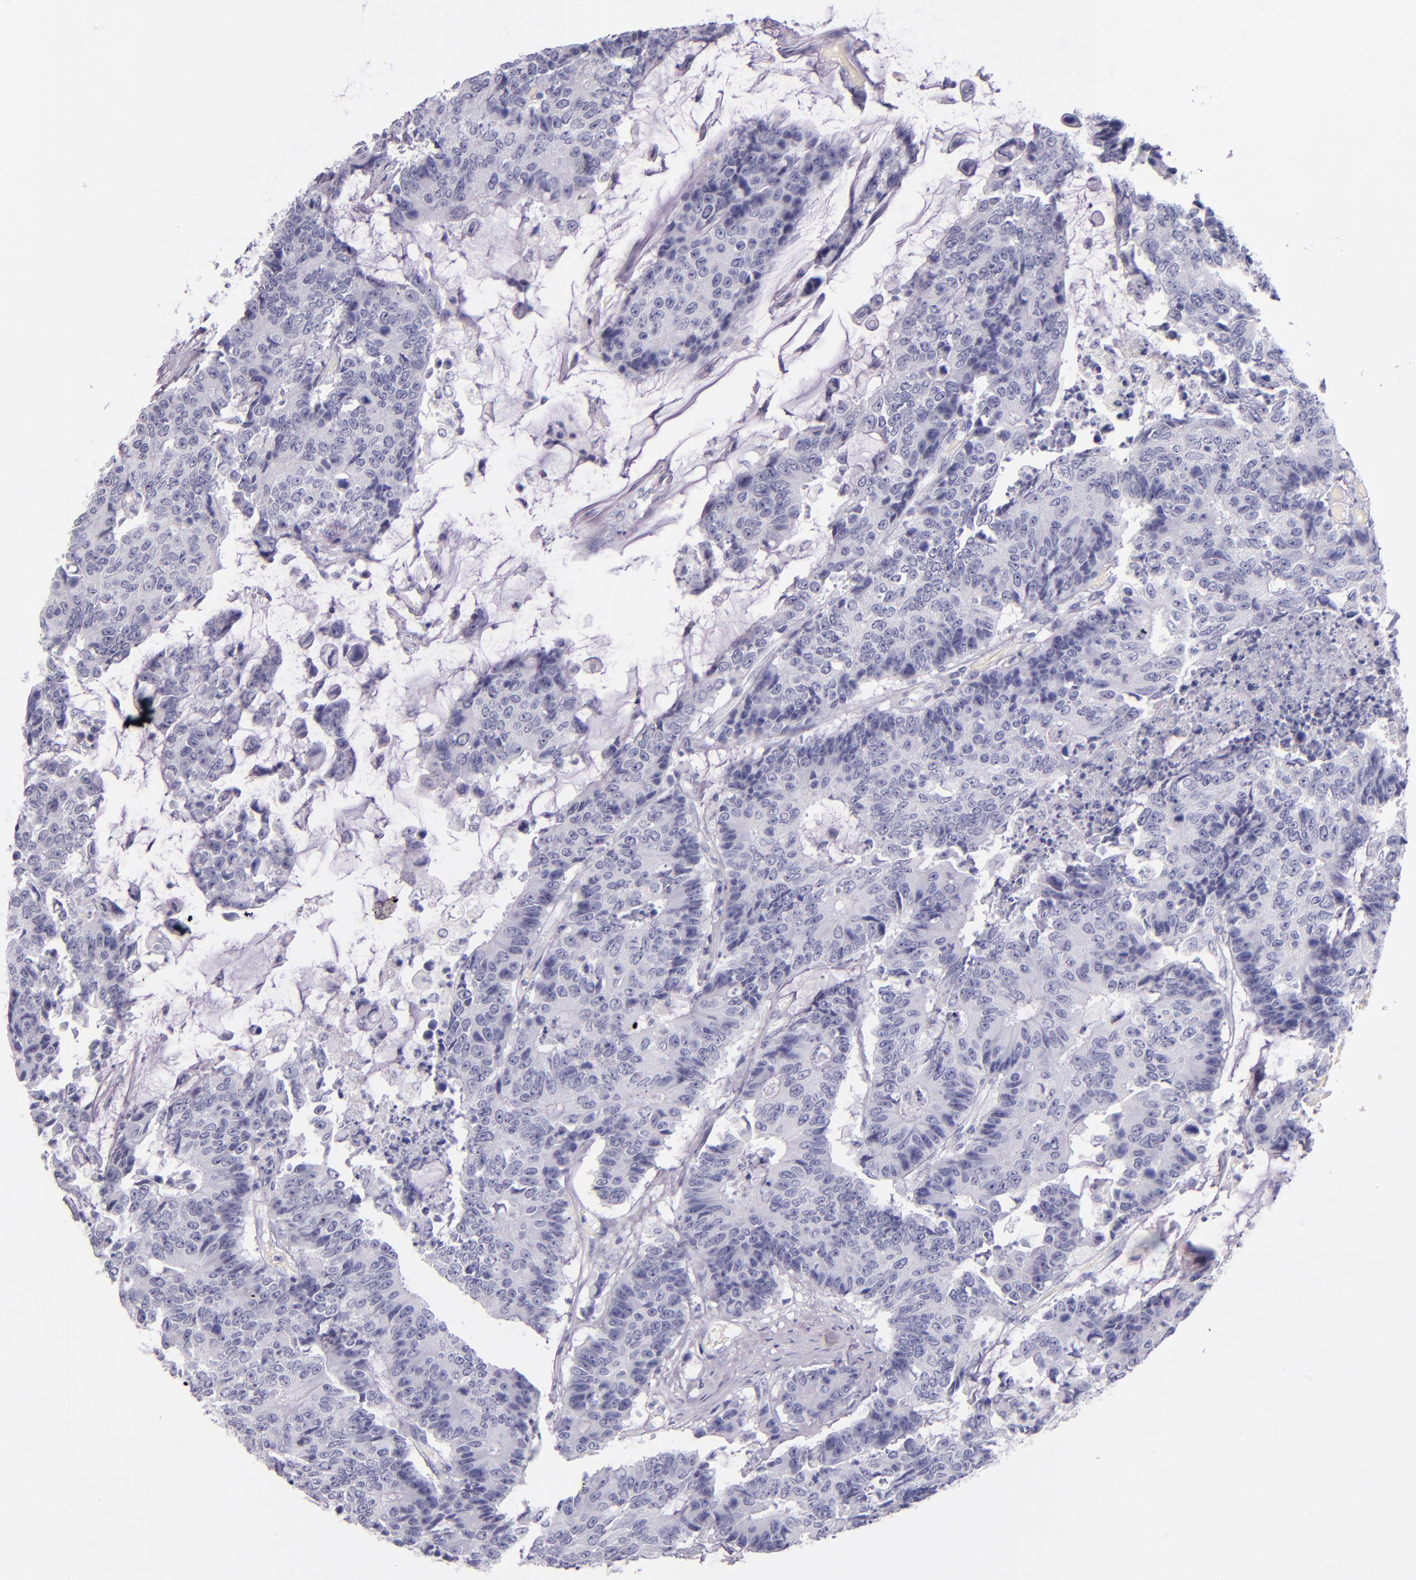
{"staining": {"intensity": "negative", "quantity": "none", "location": "none"}, "tissue": "colorectal cancer", "cell_type": "Tumor cells", "image_type": "cancer", "snomed": [{"axis": "morphology", "description": "Adenocarcinoma, NOS"}, {"axis": "topography", "description": "Colon"}], "caption": "IHC image of neoplastic tissue: human adenocarcinoma (colorectal) stained with DAB (3,3'-diaminobenzidine) displays no significant protein staining in tumor cells. (Stains: DAB immunohistochemistry (IHC) with hematoxylin counter stain, Microscopy: brightfield microscopy at high magnification).", "gene": "IRF4", "patient": {"sex": "female", "age": 86}}